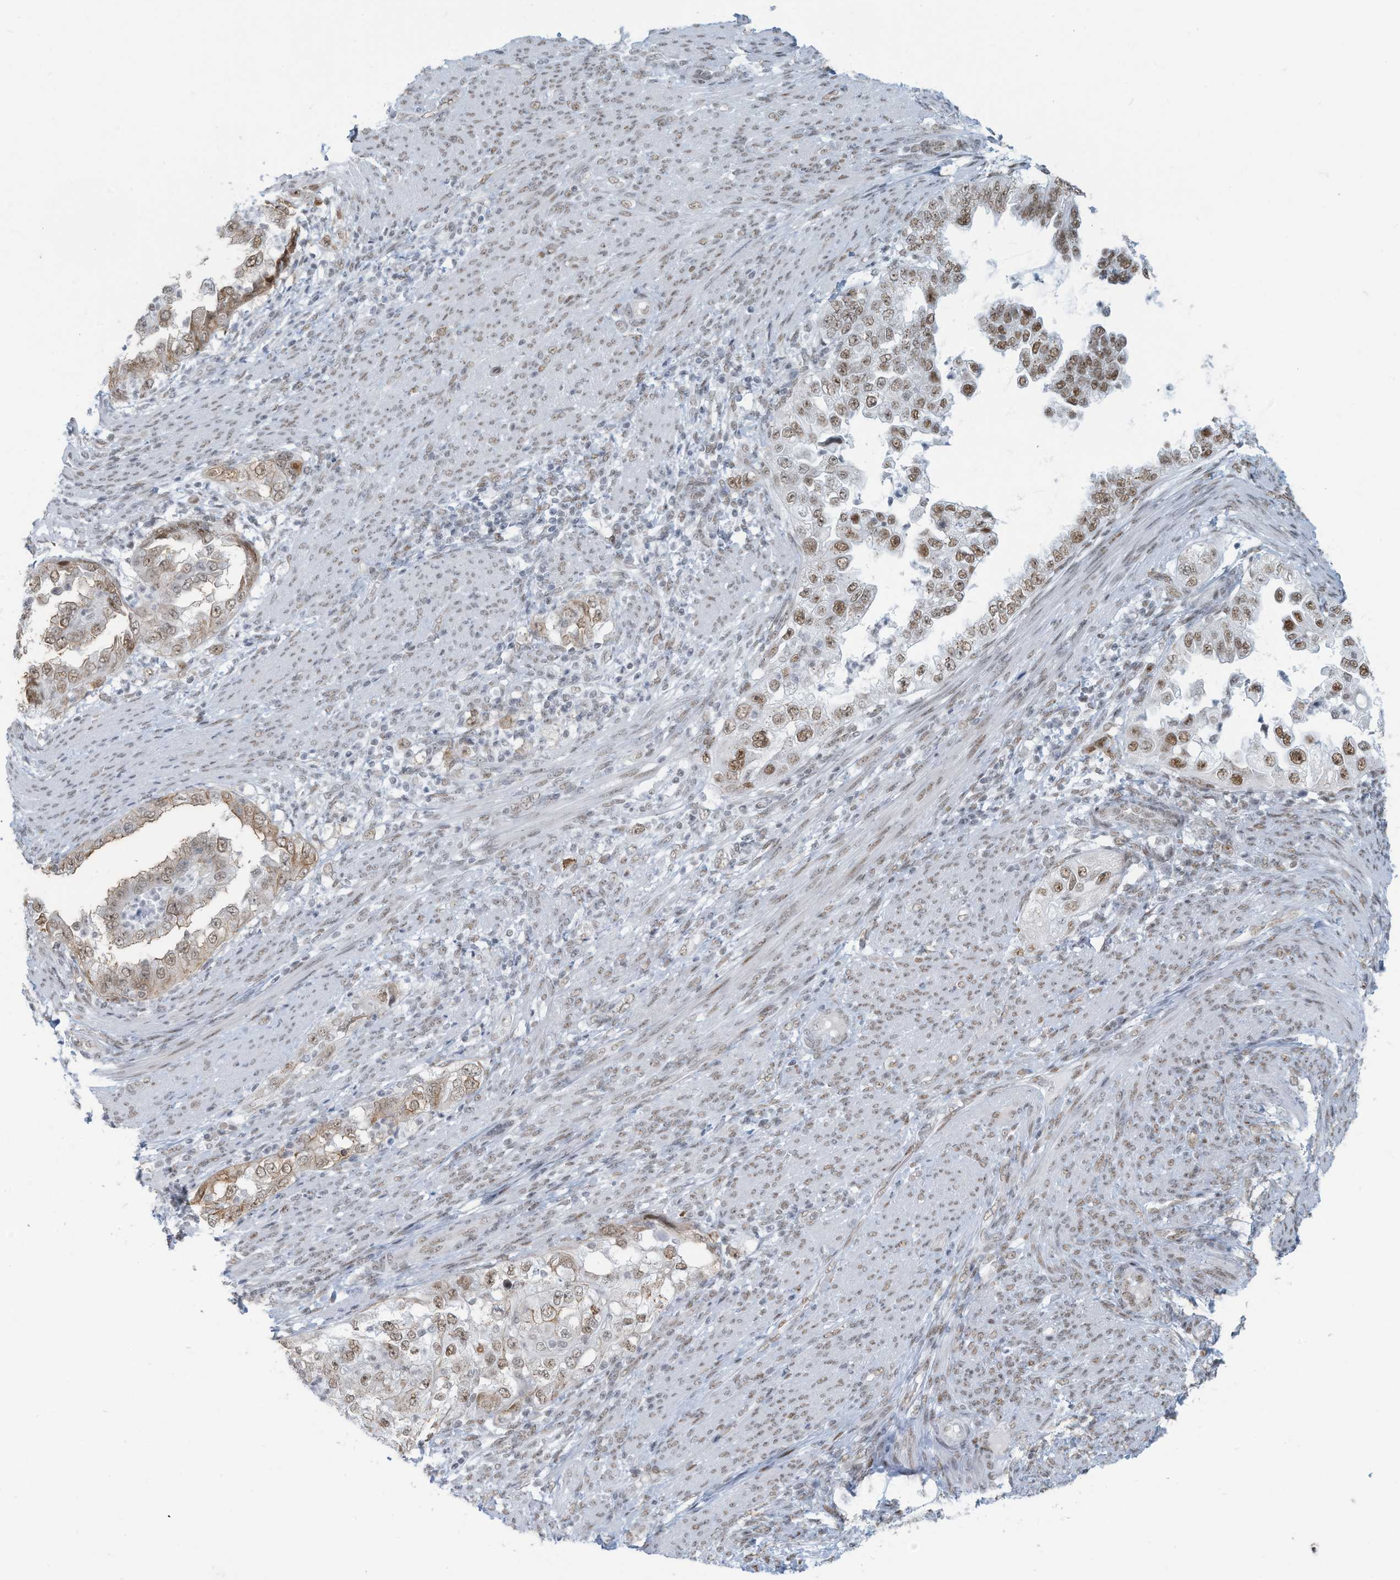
{"staining": {"intensity": "moderate", "quantity": ">75%", "location": "nuclear"}, "tissue": "endometrial cancer", "cell_type": "Tumor cells", "image_type": "cancer", "snomed": [{"axis": "morphology", "description": "Adenocarcinoma, NOS"}, {"axis": "topography", "description": "Endometrium"}], "caption": "This photomicrograph exhibits IHC staining of human endometrial adenocarcinoma, with medium moderate nuclear staining in approximately >75% of tumor cells.", "gene": "SARNP", "patient": {"sex": "female", "age": 85}}